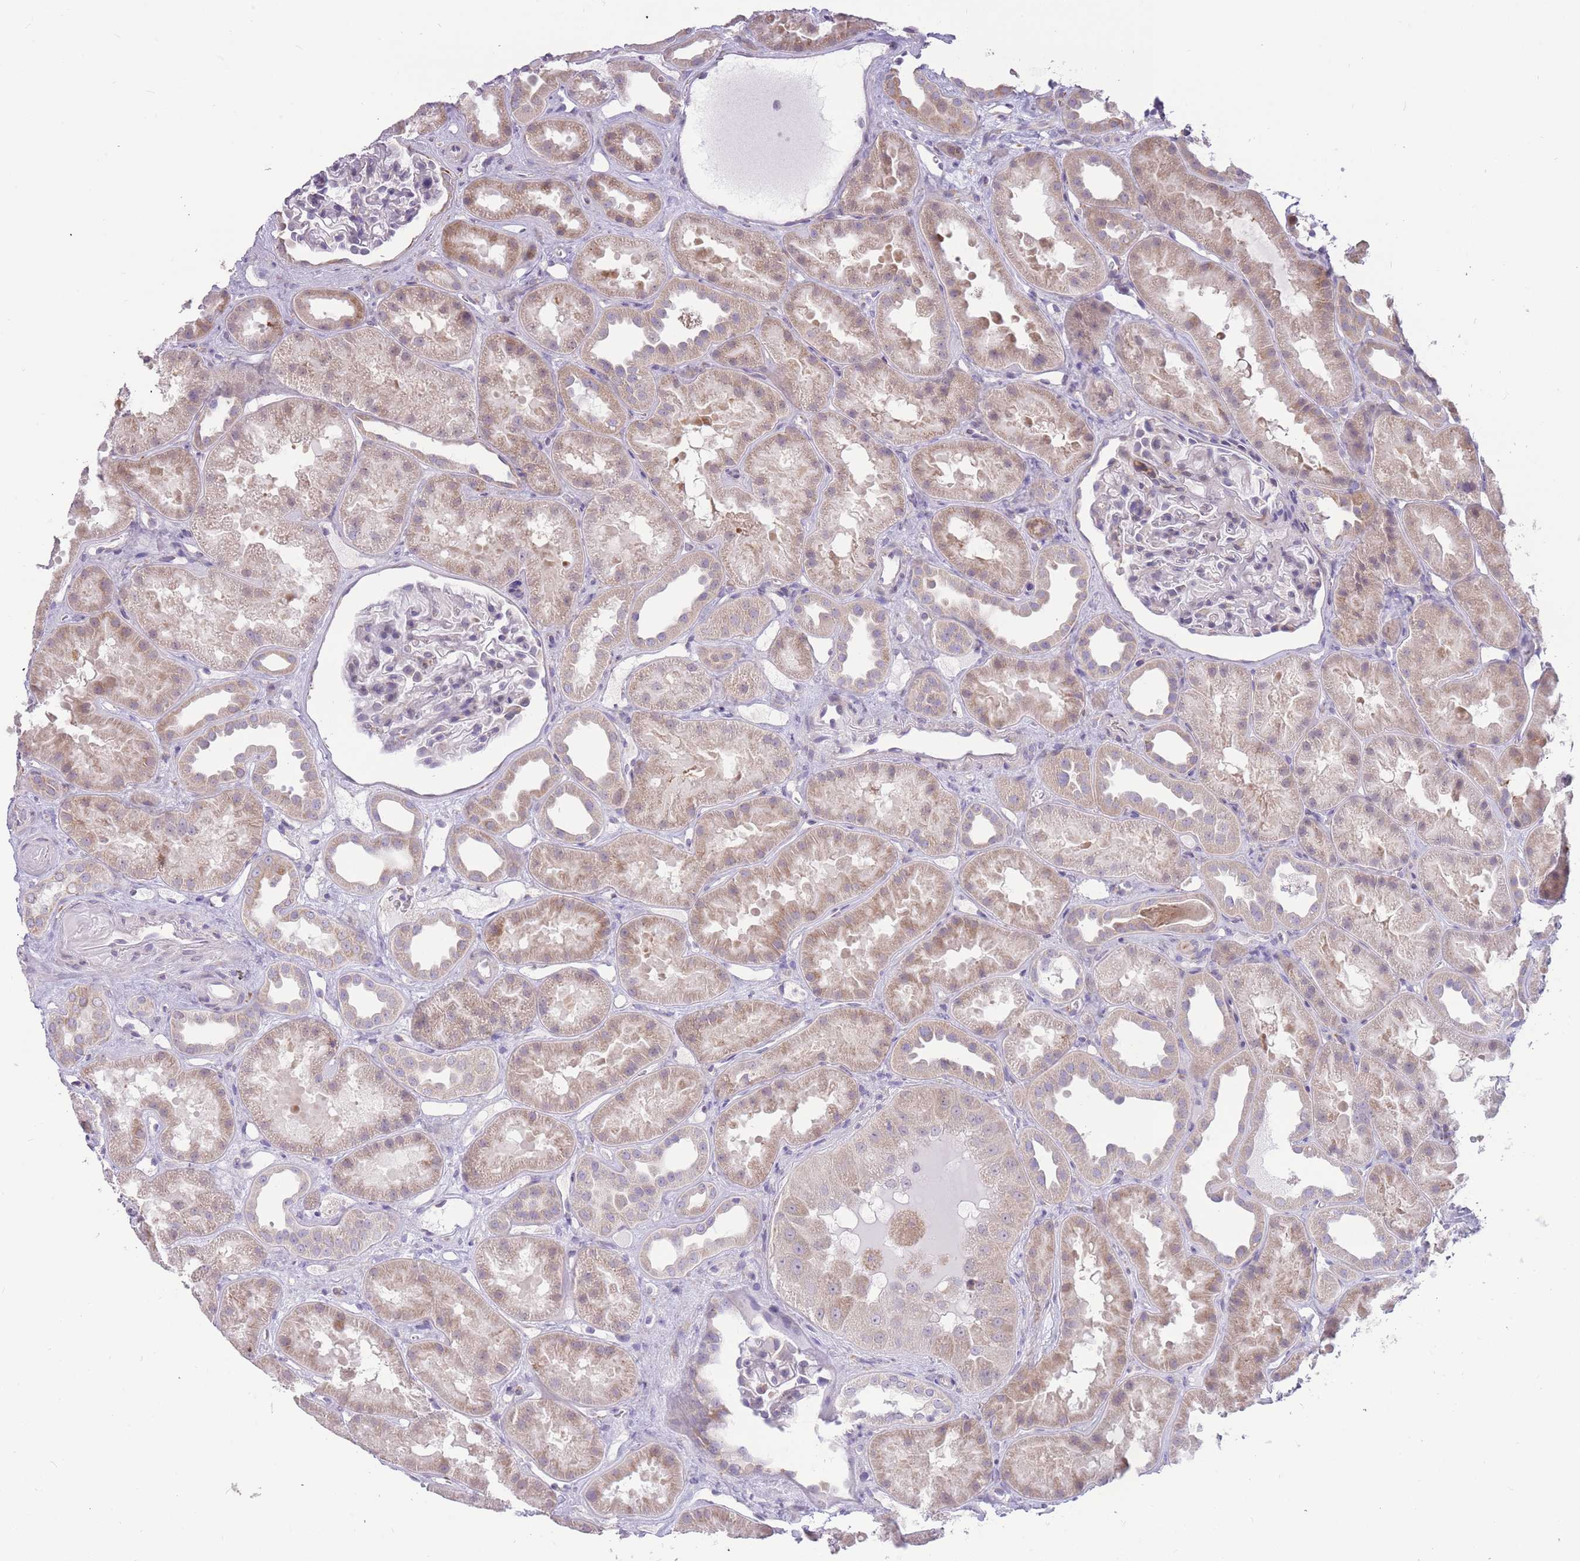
{"staining": {"intensity": "negative", "quantity": "none", "location": "none"}, "tissue": "kidney", "cell_type": "Cells in glomeruli", "image_type": "normal", "snomed": [{"axis": "morphology", "description": "Normal tissue, NOS"}, {"axis": "topography", "description": "Kidney"}], "caption": "Kidney was stained to show a protein in brown. There is no significant expression in cells in glomeruli. Nuclei are stained in blue.", "gene": "TRAPPC5", "patient": {"sex": "male", "age": 61}}